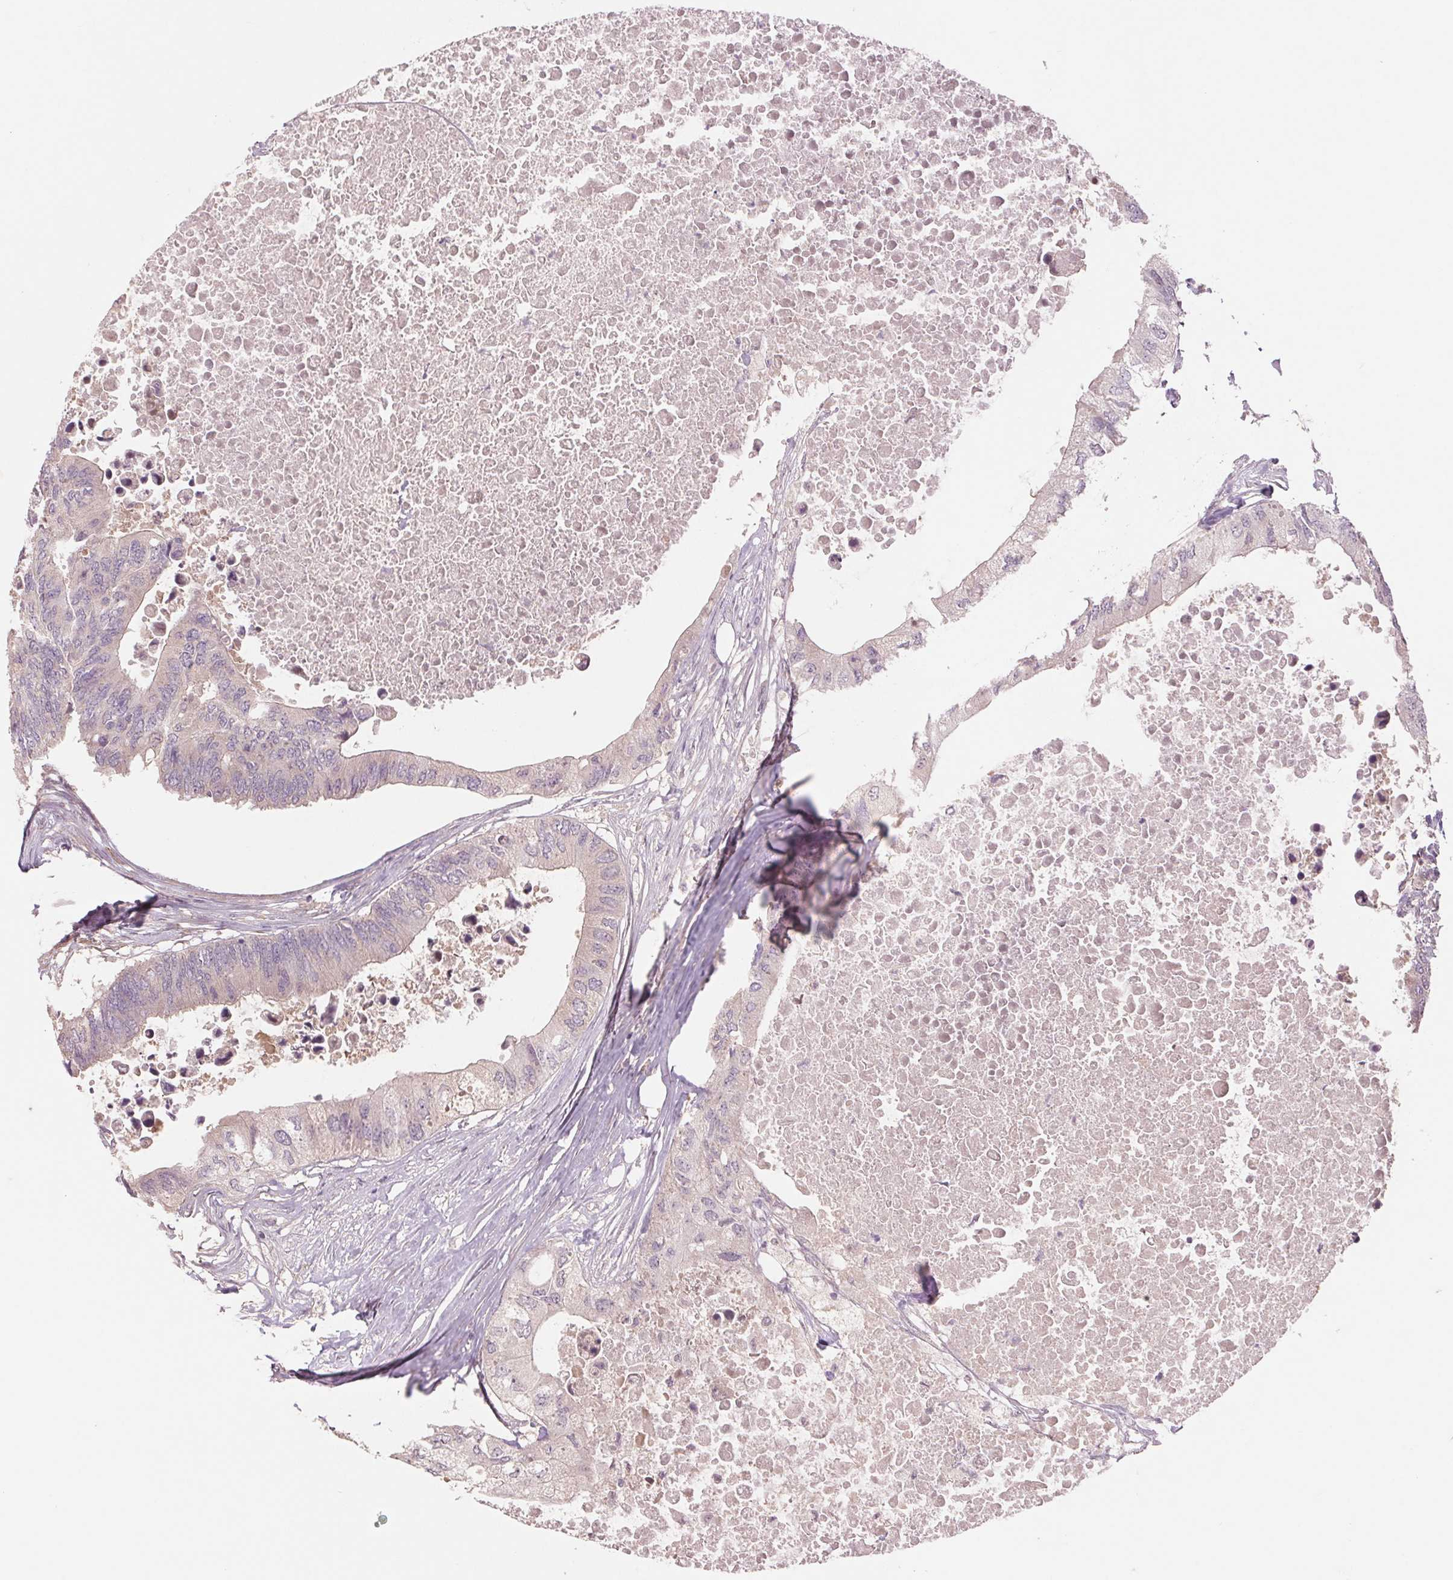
{"staining": {"intensity": "negative", "quantity": "none", "location": "none"}, "tissue": "colorectal cancer", "cell_type": "Tumor cells", "image_type": "cancer", "snomed": [{"axis": "morphology", "description": "Adenocarcinoma, NOS"}, {"axis": "topography", "description": "Colon"}], "caption": "An immunohistochemistry (IHC) micrograph of colorectal adenocarcinoma is shown. There is no staining in tumor cells of colorectal adenocarcinoma. (Brightfield microscopy of DAB IHC at high magnification).", "gene": "PPIA", "patient": {"sex": "male", "age": 71}}